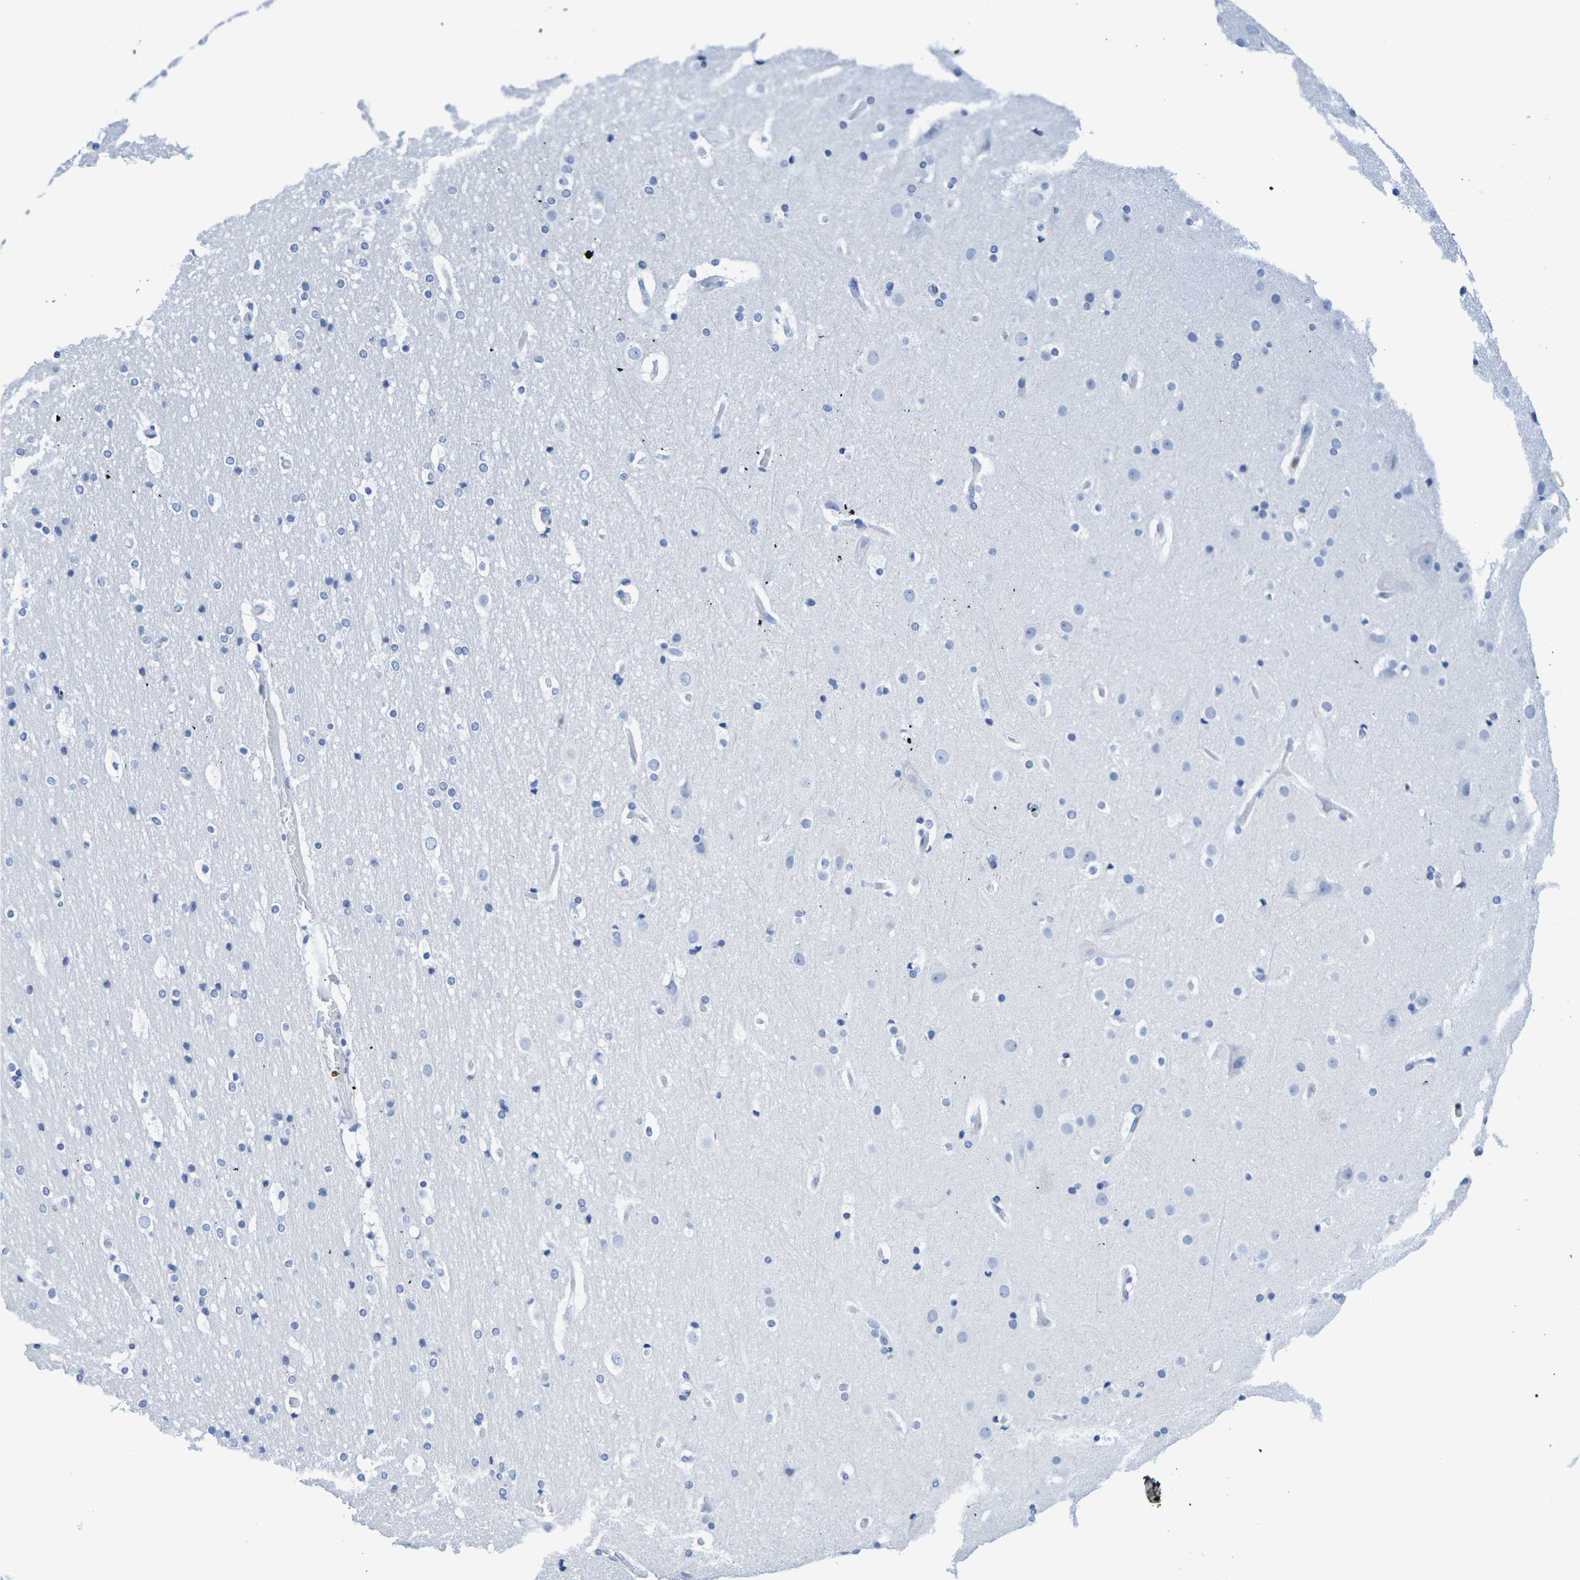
{"staining": {"intensity": "strong", "quantity": "<25%", "location": "nuclear"}, "tissue": "cerebral cortex", "cell_type": "Endothelial cells", "image_type": "normal", "snomed": [{"axis": "morphology", "description": "Normal tissue, NOS"}, {"axis": "topography", "description": "Cerebral cortex"}], "caption": "About <25% of endothelial cells in unremarkable cerebral cortex display strong nuclear protein expression as visualized by brown immunohistochemical staining.", "gene": "H1", "patient": {"sex": "male", "age": 57}}